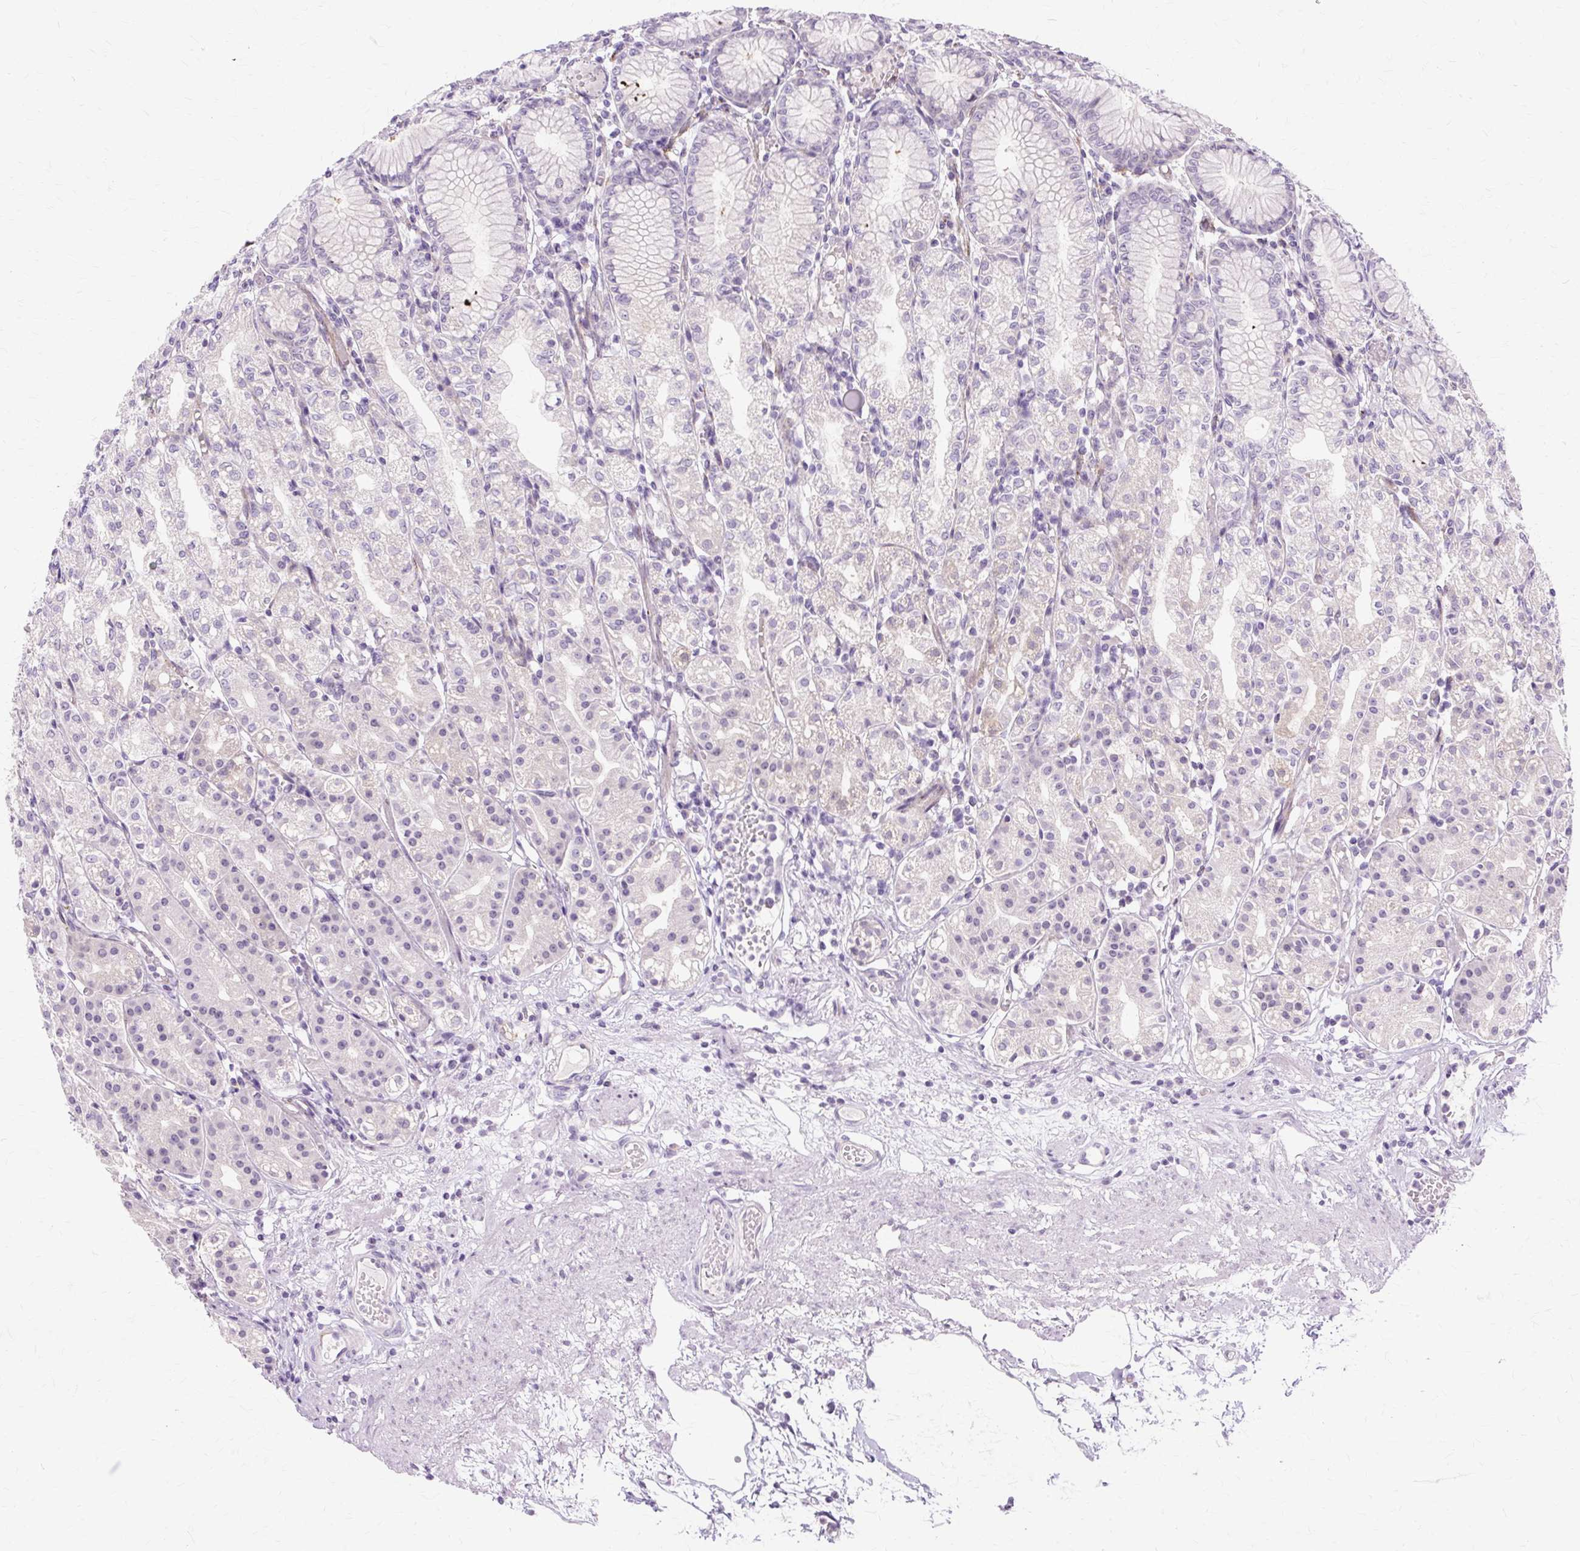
{"staining": {"intensity": "weak", "quantity": "25%-75%", "location": "cytoplasmic/membranous"}, "tissue": "stomach", "cell_type": "Glandular cells", "image_type": "normal", "snomed": [{"axis": "morphology", "description": "Normal tissue, NOS"}, {"axis": "topography", "description": "Stomach"}], "caption": "A high-resolution micrograph shows immunohistochemistry (IHC) staining of unremarkable stomach, which demonstrates weak cytoplasmic/membranous positivity in about 25%-75% of glandular cells. (Stains: DAB (3,3'-diaminobenzidine) in brown, nuclei in blue, Microscopy: brightfield microscopy at high magnification).", "gene": "ZNF35", "patient": {"sex": "female", "age": 57}}